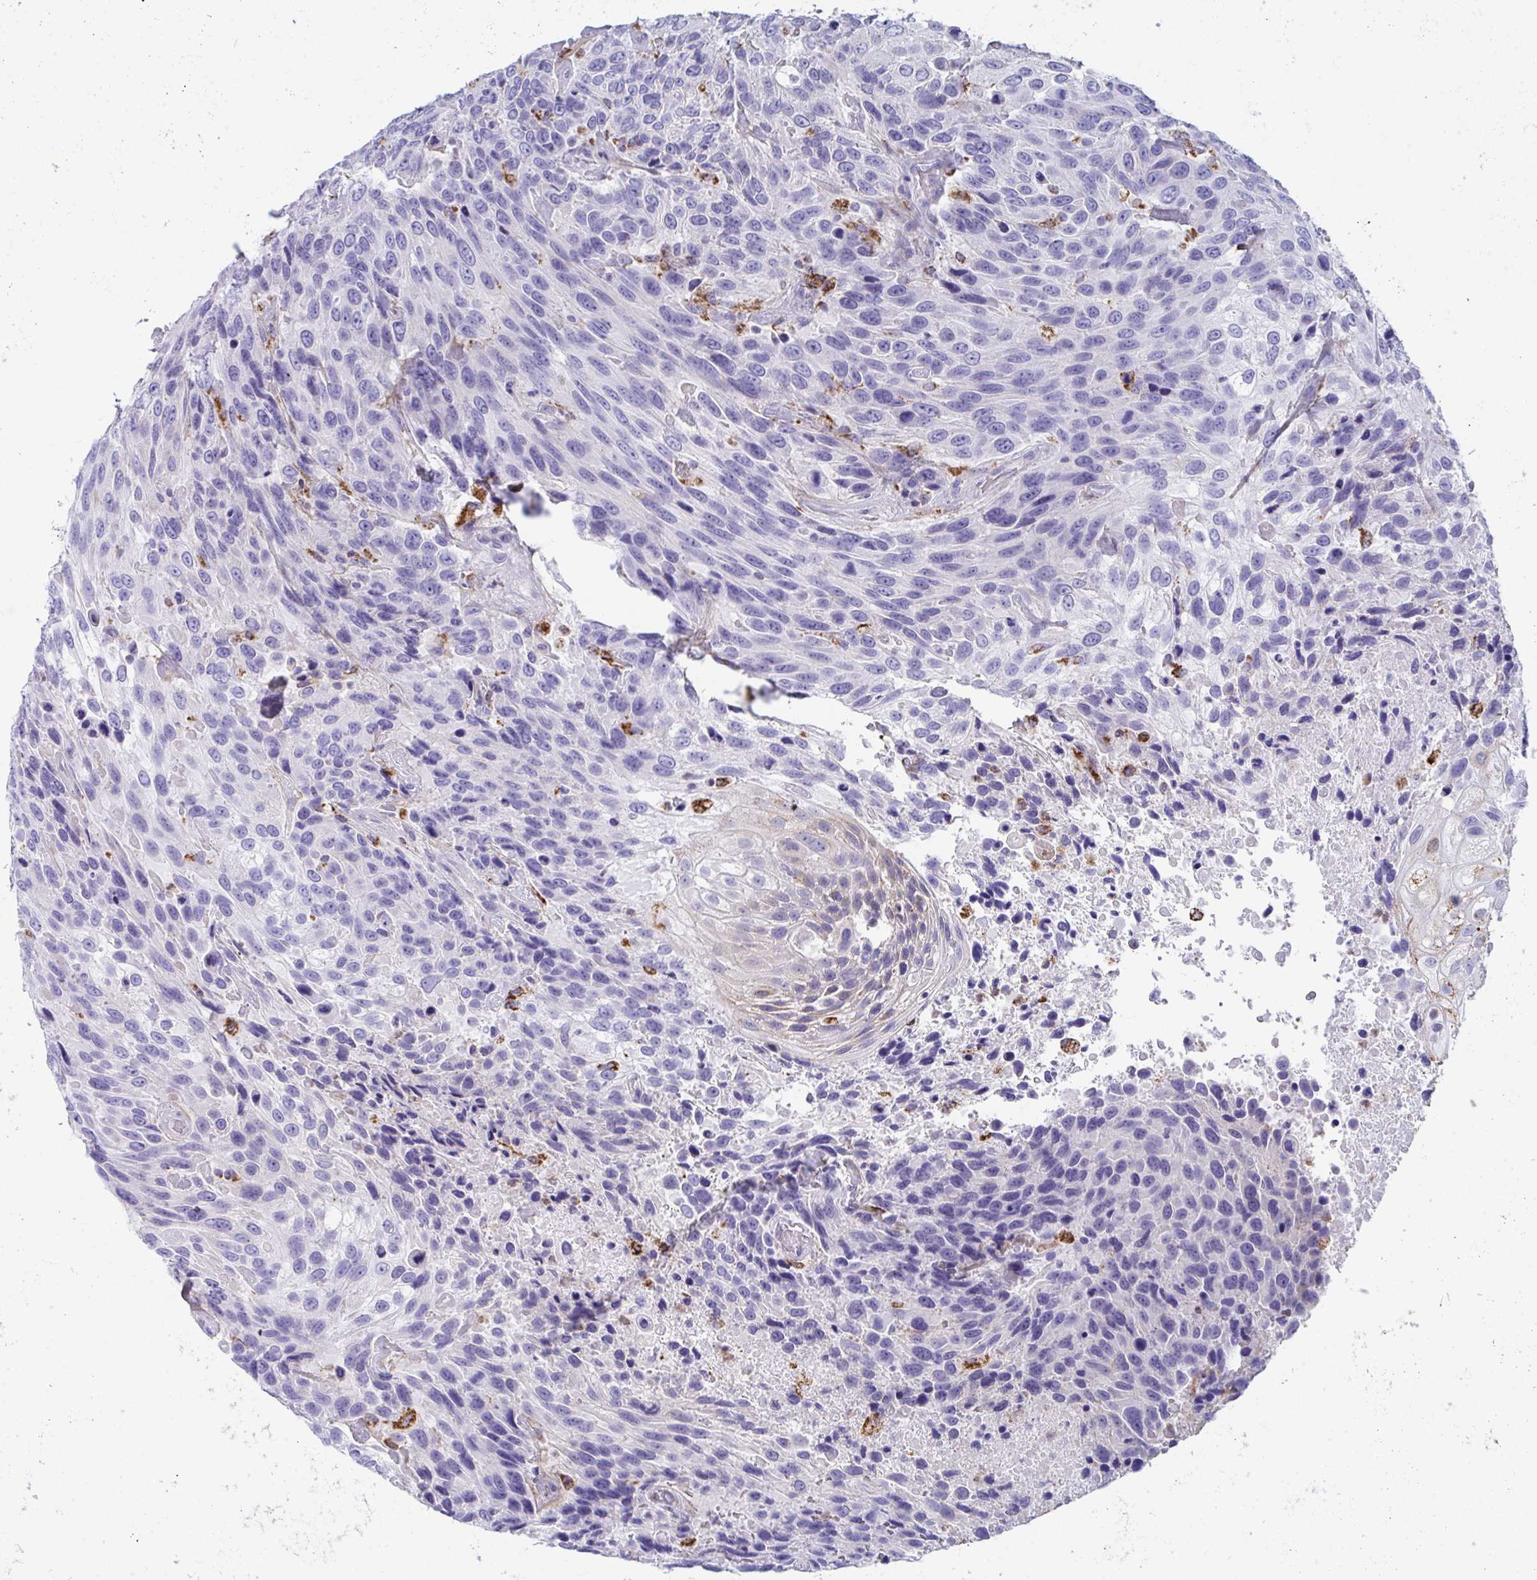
{"staining": {"intensity": "weak", "quantity": "<25%", "location": "cytoplasmic/membranous"}, "tissue": "urothelial cancer", "cell_type": "Tumor cells", "image_type": "cancer", "snomed": [{"axis": "morphology", "description": "Urothelial carcinoma, High grade"}, {"axis": "topography", "description": "Urinary bladder"}], "caption": "Image shows no protein positivity in tumor cells of urothelial carcinoma (high-grade) tissue. (Immunohistochemistry, brightfield microscopy, high magnification).", "gene": "MGAM2", "patient": {"sex": "female", "age": 70}}